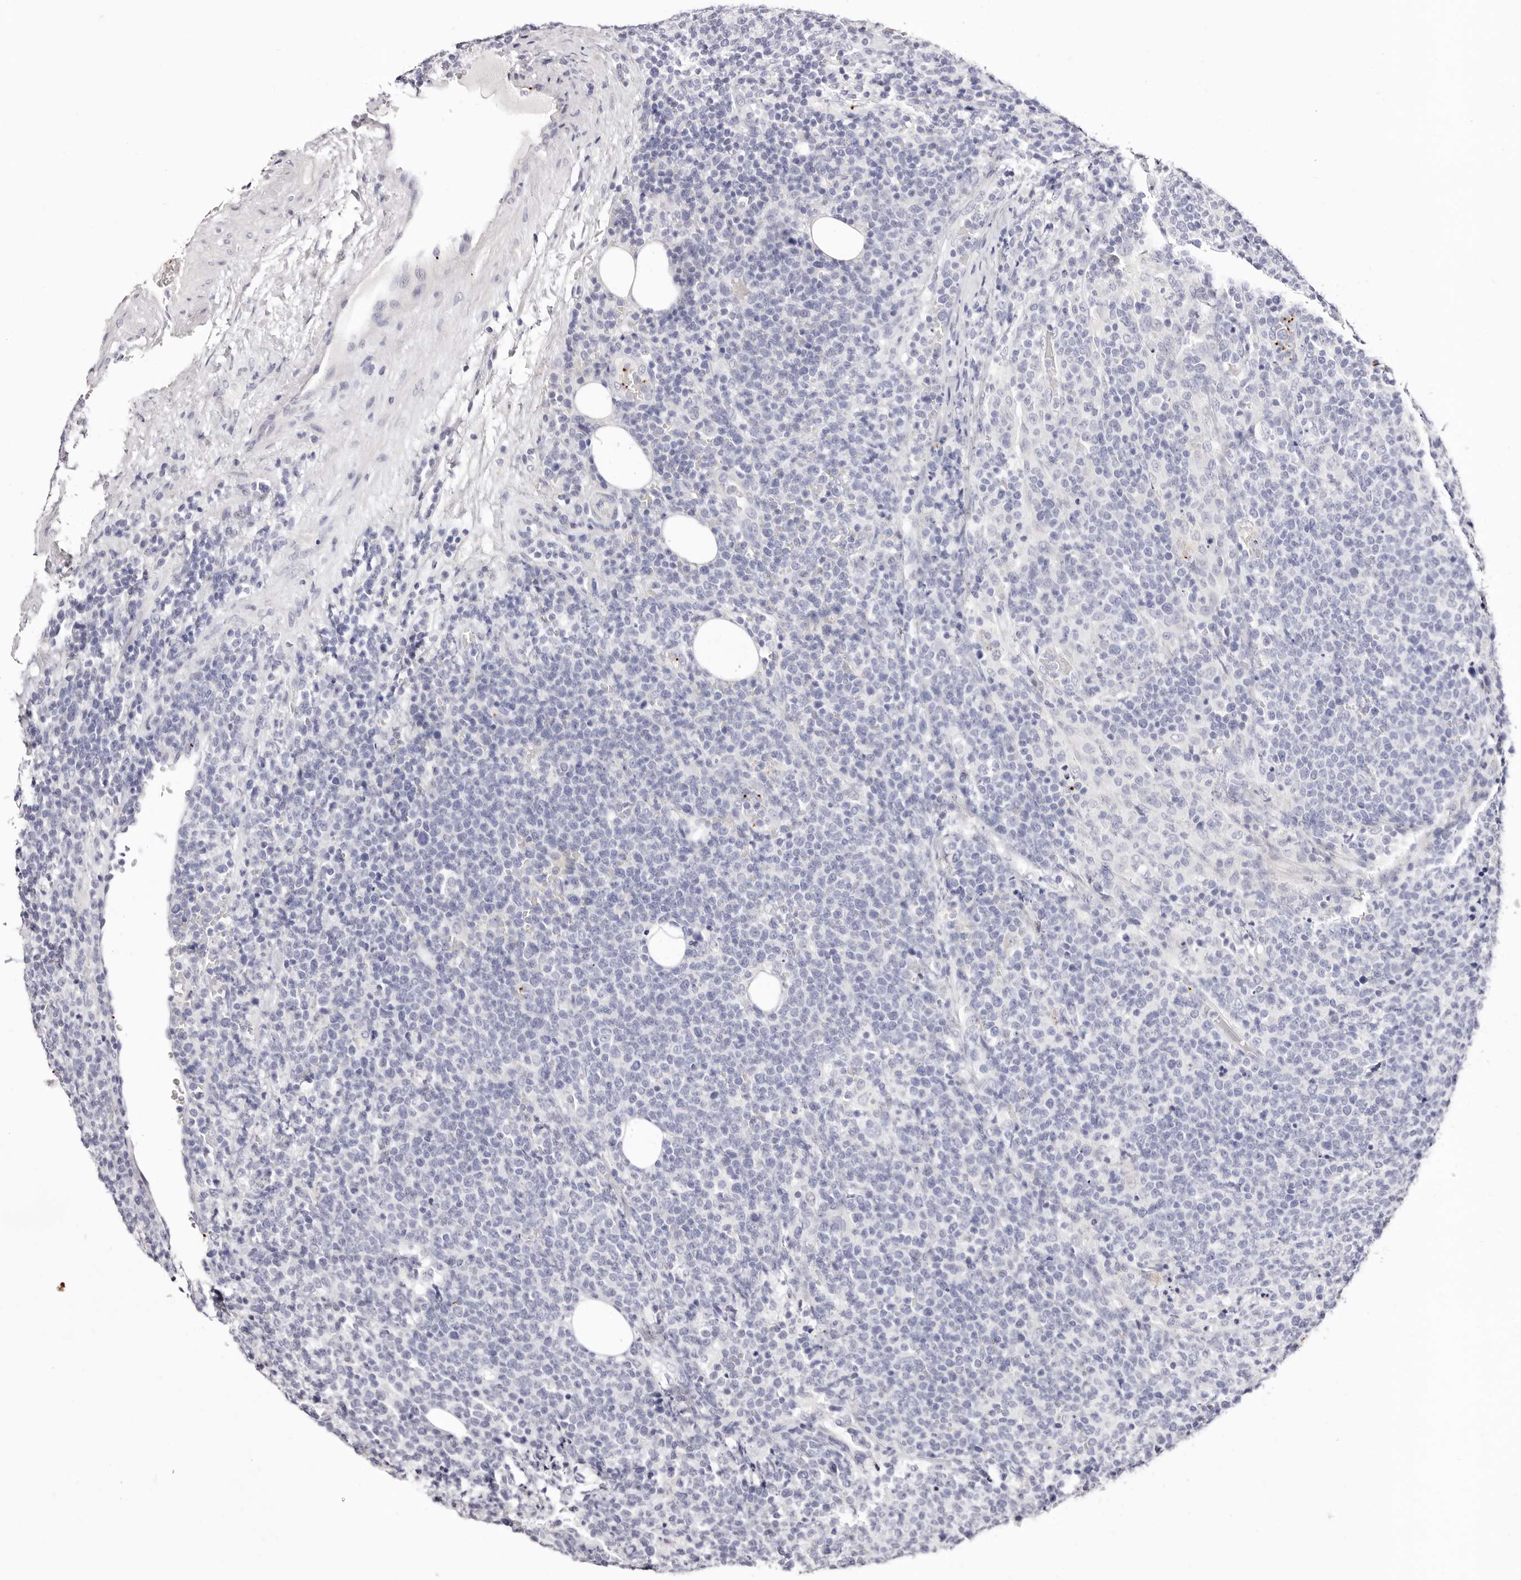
{"staining": {"intensity": "negative", "quantity": "none", "location": "none"}, "tissue": "lymphoma", "cell_type": "Tumor cells", "image_type": "cancer", "snomed": [{"axis": "morphology", "description": "Malignant lymphoma, non-Hodgkin's type, High grade"}, {"axis": "topography", "description": "Lymph node"}], "caption": "IHC micrograph of neoplastic tissue: lymphoma stained with DAB exhibits no significant protein positivity in tumor cells. The staining is performed using DAB brown chromogen with nuclei counter-stained in using hematoxylin.", "gene": "PF4", "patient": {"sex": "male", "age": 61}}